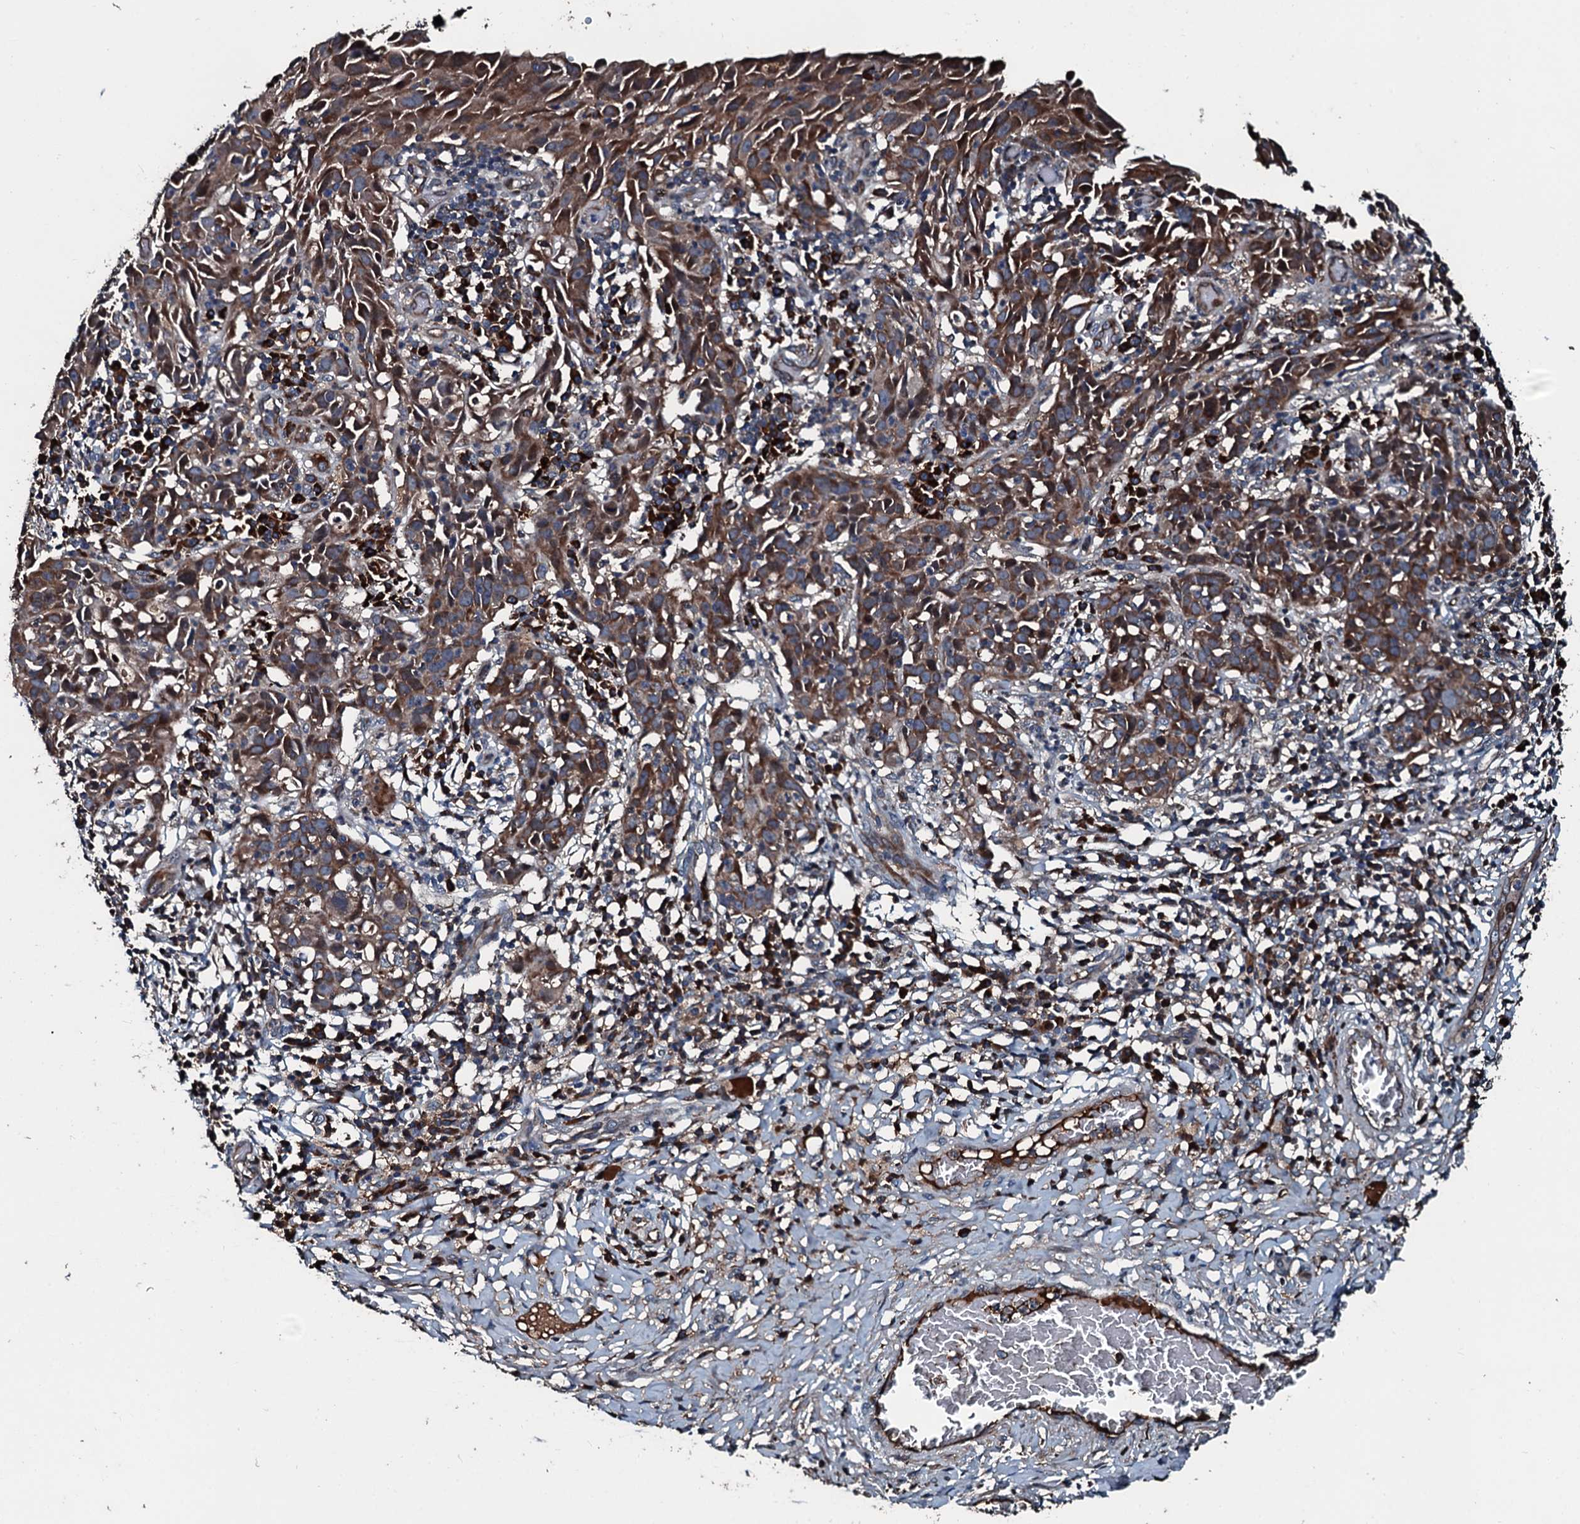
{"staining": {"intensity": "strong", "quantity": "25%-75%", "location": "cytoplasmic/membranous"}, "tissue": "cervical cancer", "cell_type": "Tumor cells", "image_type": "cancer", "snomed": [{"axis": "morphology", "description": "Squamous cell carcinoma, NOS"}, {"axis": "topography", "description": "Cervix"}], "caption": "Immunohistochemical staining of human cervical cancer (squamous cell carcinoma) reveals high levels of strong cytoplasmic/membranous protein expression in about 25%-75% of tumor cells. The staining is performed using DAB (3,3'-diaminobenzidine) brown chromogen to label protein expression. The nuclei are counter-stained blue using hematoxylin.", "gene": "AARS1", "patient": {"sex": "female", "age": 50}}